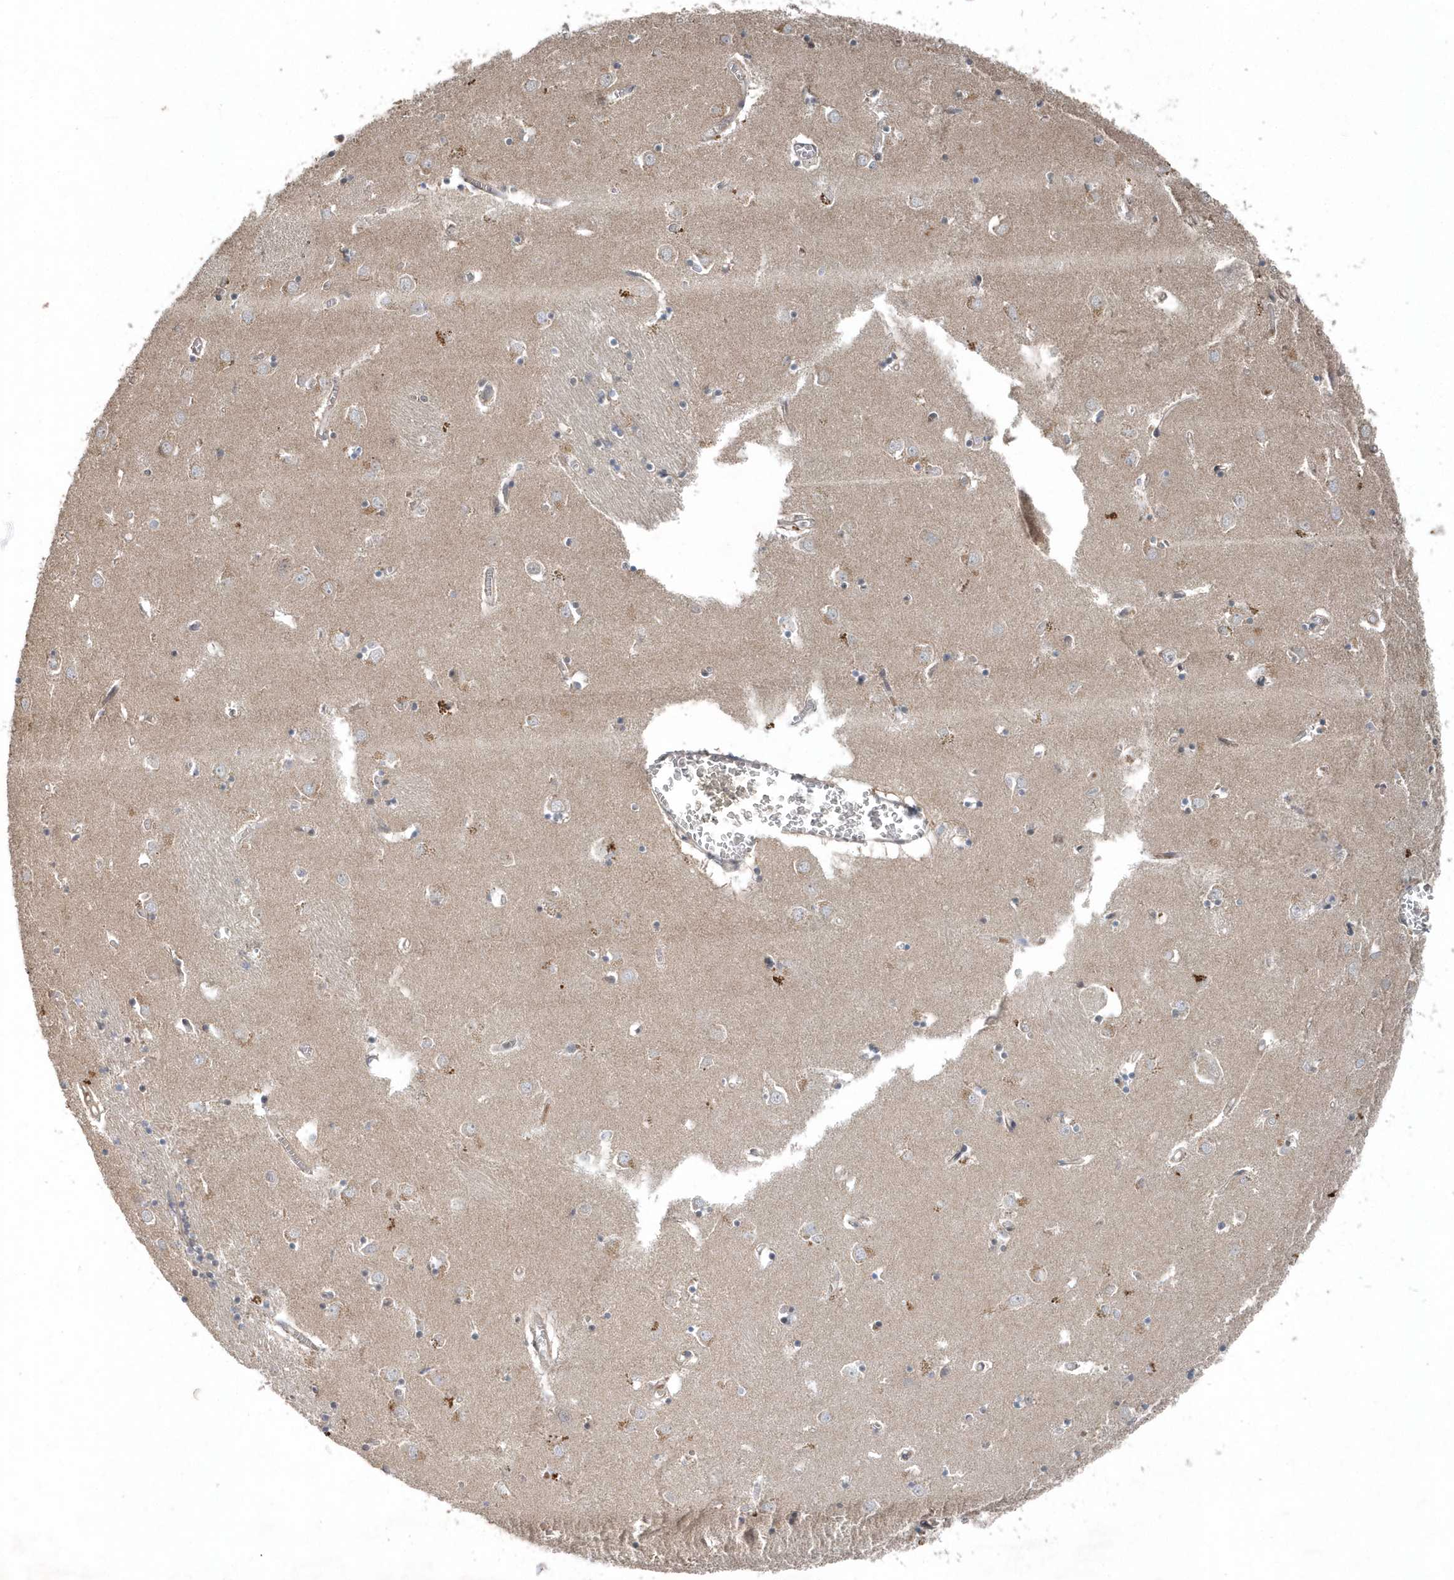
{"staining": {"intensity": "moderate", "quantity": "<25%", "location": "nuclear"}, "tissue": "caudate", "cell_type": "Glial cells", "image_type": "normal", "snomed": [{"axis": "morphology", "description": "Normal tissue, NOS"}, {"axis": "topography", "description": "Lateral ventricle wall"}], "caption": "The image reveals a brown stain indicating the presence of a protein in the nuclear of glial cells in caudate. (IHC, brightfield microscopy, high magnification).", "gene": "QTRT2", "patient": {"sex": "male", "age": 70}}